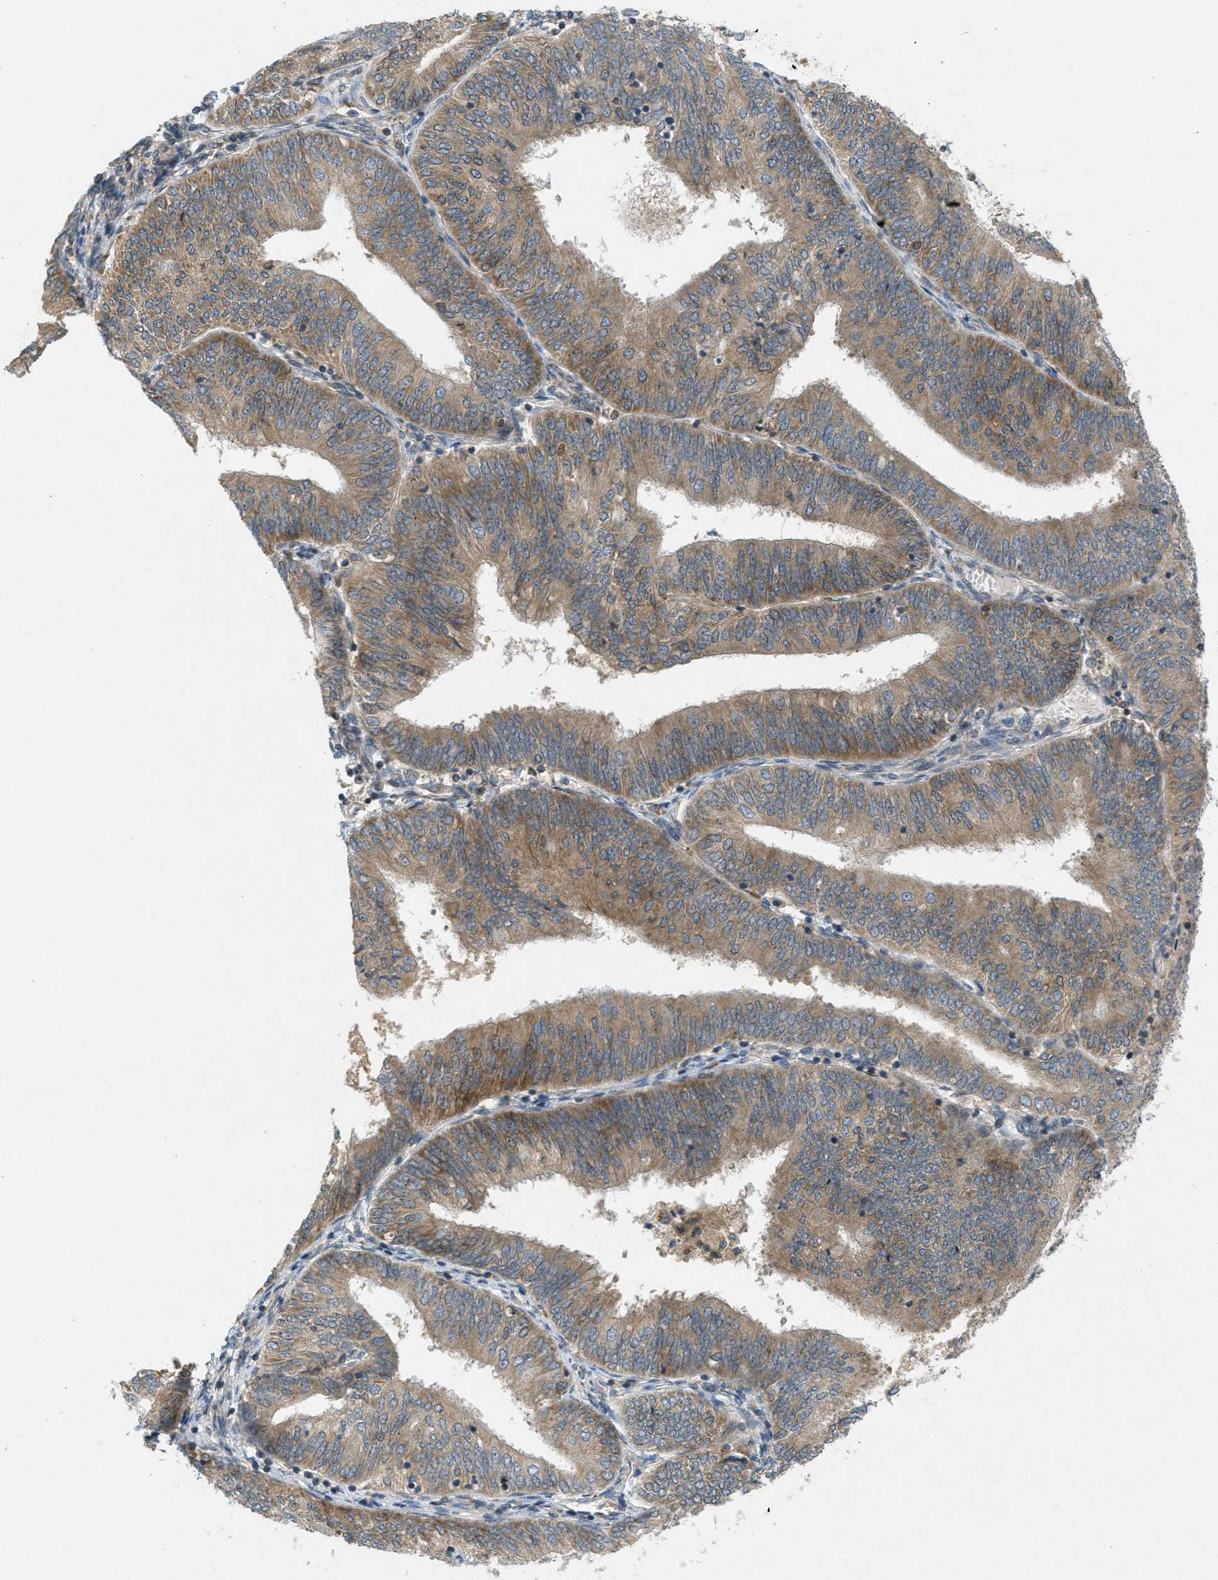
{"staining": {"intensity": "moderate", "quantity": ">75%", "location": "cytoplasmic/membranous"}, "tissue": "endometrial cancer", "cell_type": "Tumor cells", "image_type": "cancer", "snomed": [{"axis": "morphology", "description": "Adenocarcinoma, NOS"}, {"axis": "topography", "description": "Endometrium"}], "caption": "A micrograph of adenocarcinoma (endometrial) stained for a protein displays moderate cytoplasmic/membranous brown staining in tumor cells.", "gene": "SIGMAR1", "patient": {"sex": "female", "age": 58}}